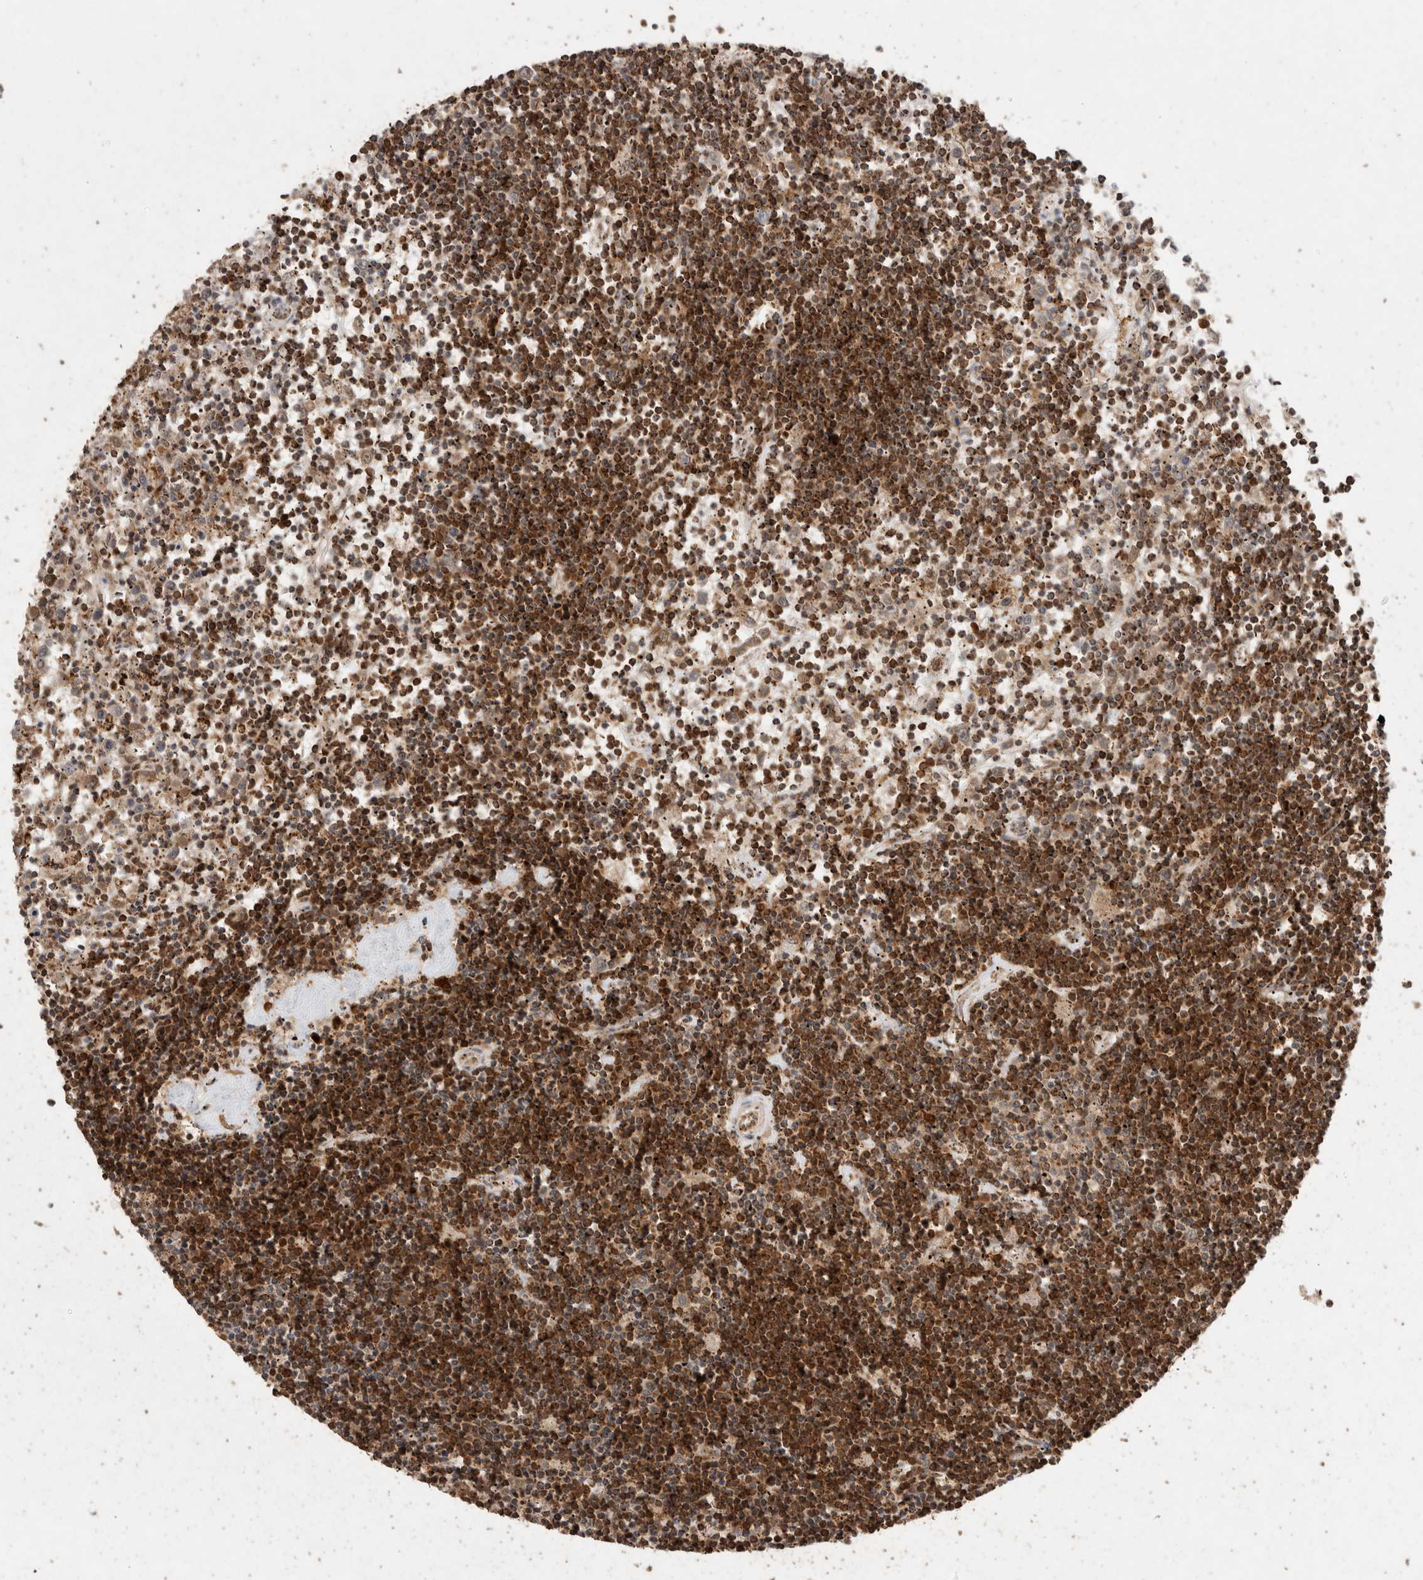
{"staining": {"intensity": "strong", "quantity": ">75%", "location": "cytoplasmic/membranous"}, "tissue": "lymphoma", "cell_type": "Tumor cells", "image_type": "cancer", "snomed": [{"axis": "morphology", "description": "Malignant lymphoma, non-Hodgkin's type, Low grade"}, {"axis": "topography", "description": "Spleen"}], "caption": "Protein expression analysis of human lymphoma reveals strong cytoplasmic/membranous positivity in approximately >75% of tumor cells.", "gene": "ACADM", "patient": {"sex": "male", "age": 76}}